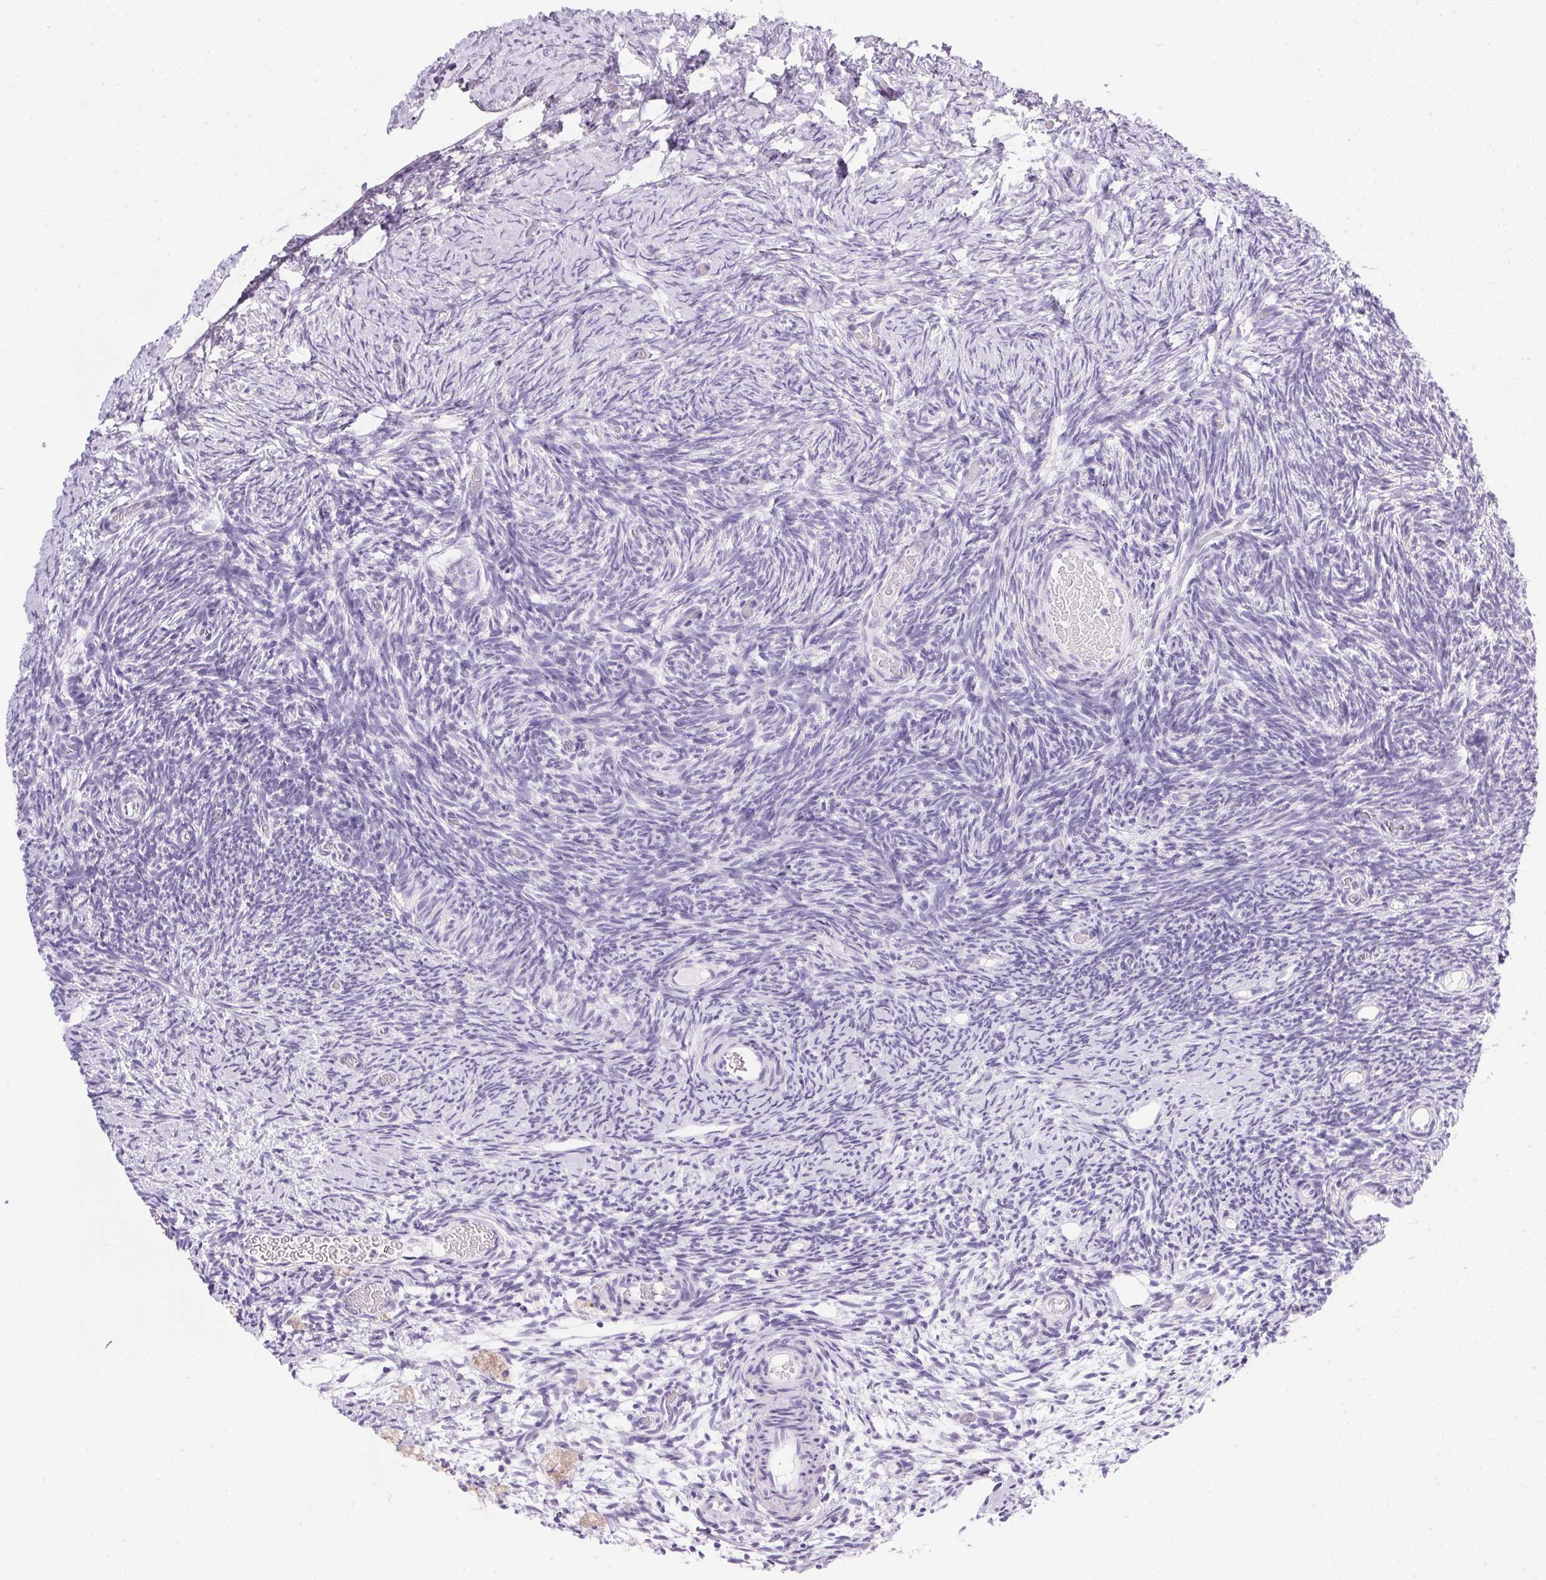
{"staining": {"intensity": "negative", "quantity": "none", "location": "none"}, "tissue": "ovary", "cell_type": "Follicle cells", "image_type": "normal", "snomed": [{"axis": "morphology", "description": "Normal tissue, NOS"}, {"axis": "topography", "description": "Ovary"}], "caption": "This image is of normal ovary stained with immunohistochemistry (IHC) to label a protein in brown with the nuclei are counter-stained blue. There is no positivity in follicle cells.", "gene": "ATP6V0A4", "patient": {"sex": "female", "age": 39}}